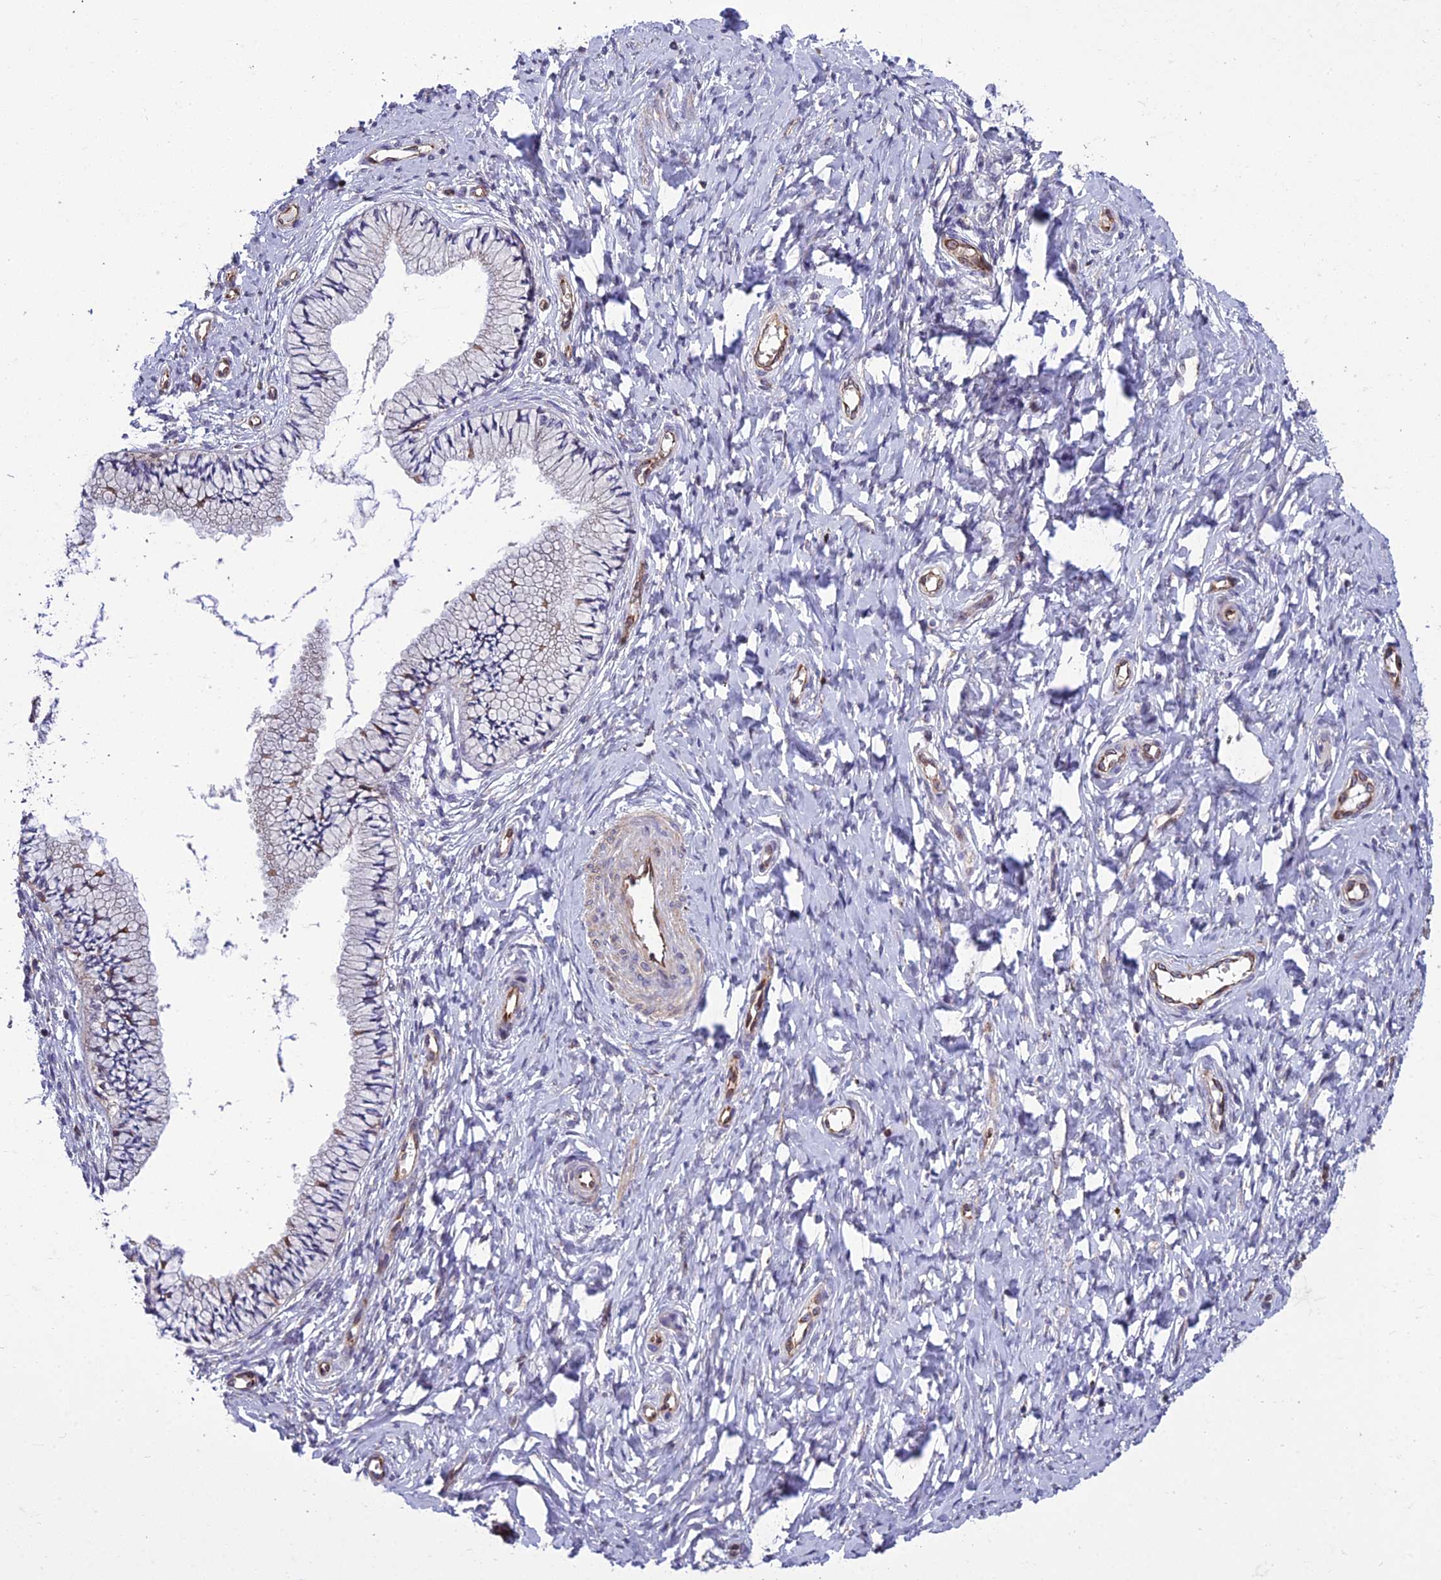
{"staining": {"intensity": "moderate", "quantity": "<25%", "location": "cytoplasmic/membranous"}, "tissue": "cervix", "cell_type": "Glandular cells", "image_type": "normal", "snomed": [{"axis": "morphology", "description": "Normal tissue, NOS"}, {"axis": "topography", "description": "Cervix"}], "caption": "High-magnification brightfield microscopy of normal cervix stained with DAB (3,3'-diaminobenzidine) (brown) and counterstained with hematoxylin (blue). glandular cells exhibit moderate cytoplasmic/membranous expression is identified in approximately<25% of cells.", "gene": "GIMAP1", "patient": {"sex": "female", "age": 36}}